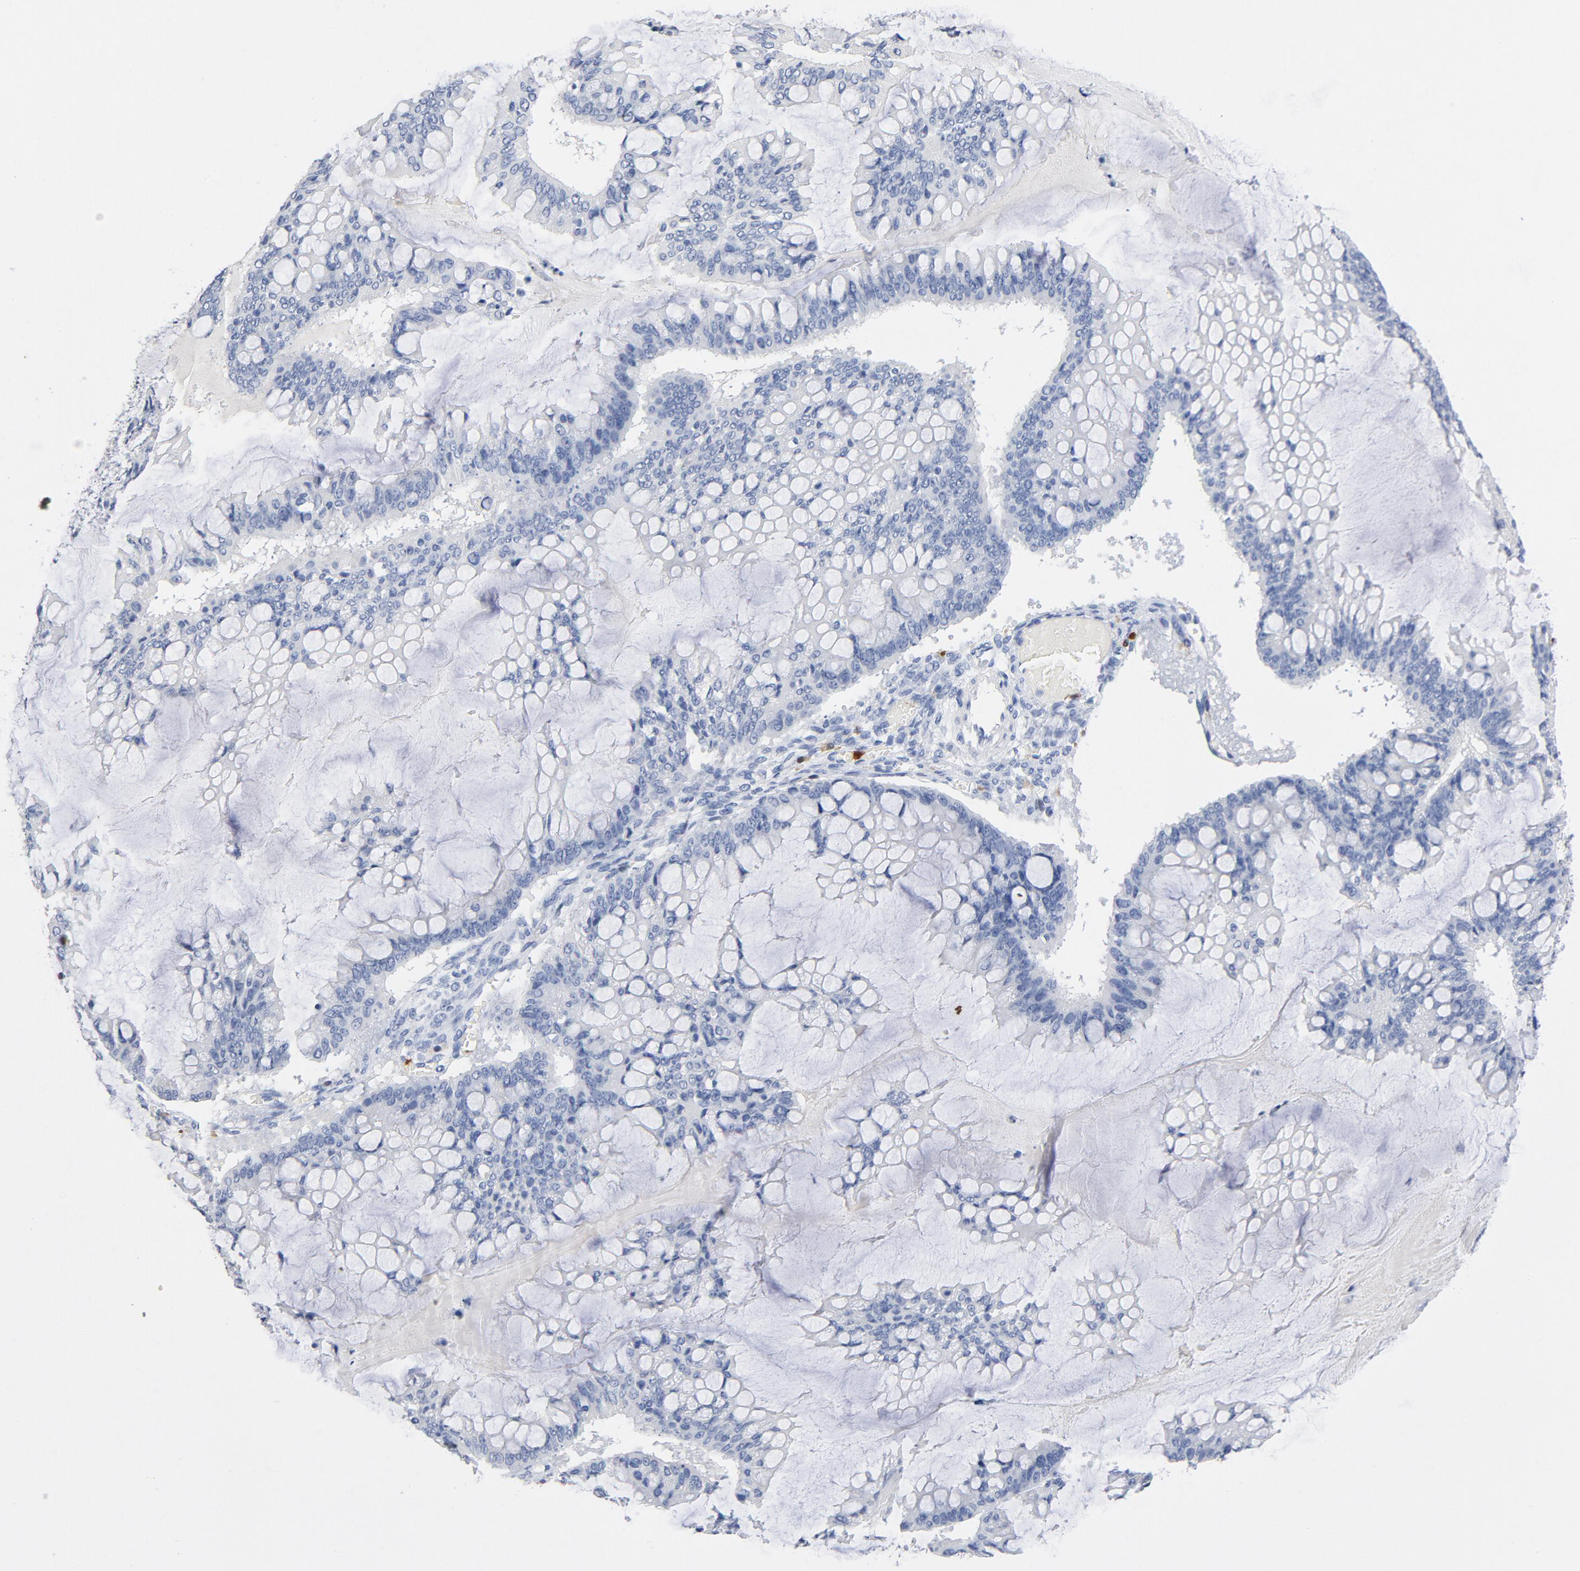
{"staining": {"intensity": "negative", "quantity": "none", "location": "none"}, "tissue": "ovarian cancer", "cell_type": "Tumor cells", "image_type": "cancer", "snomed": [{"axis": "morphology", "description": "Cystadenocarcinoma, mucinous, NOS"}, {"axis": "topography", "description": "Ovary"}], "caption": "There is no significant staining in tumor cells of ovarian cancer (mucinous cystadenocarcinoma). (Stains: DAB (3,3'-diaminobenzidine) immunohistochemistry with hematoxylin counter stain, Microscopy: brightfield microscopy at high magnification).", "gene": "NCF1", "patient": {"sex": "female", "age": 73}}